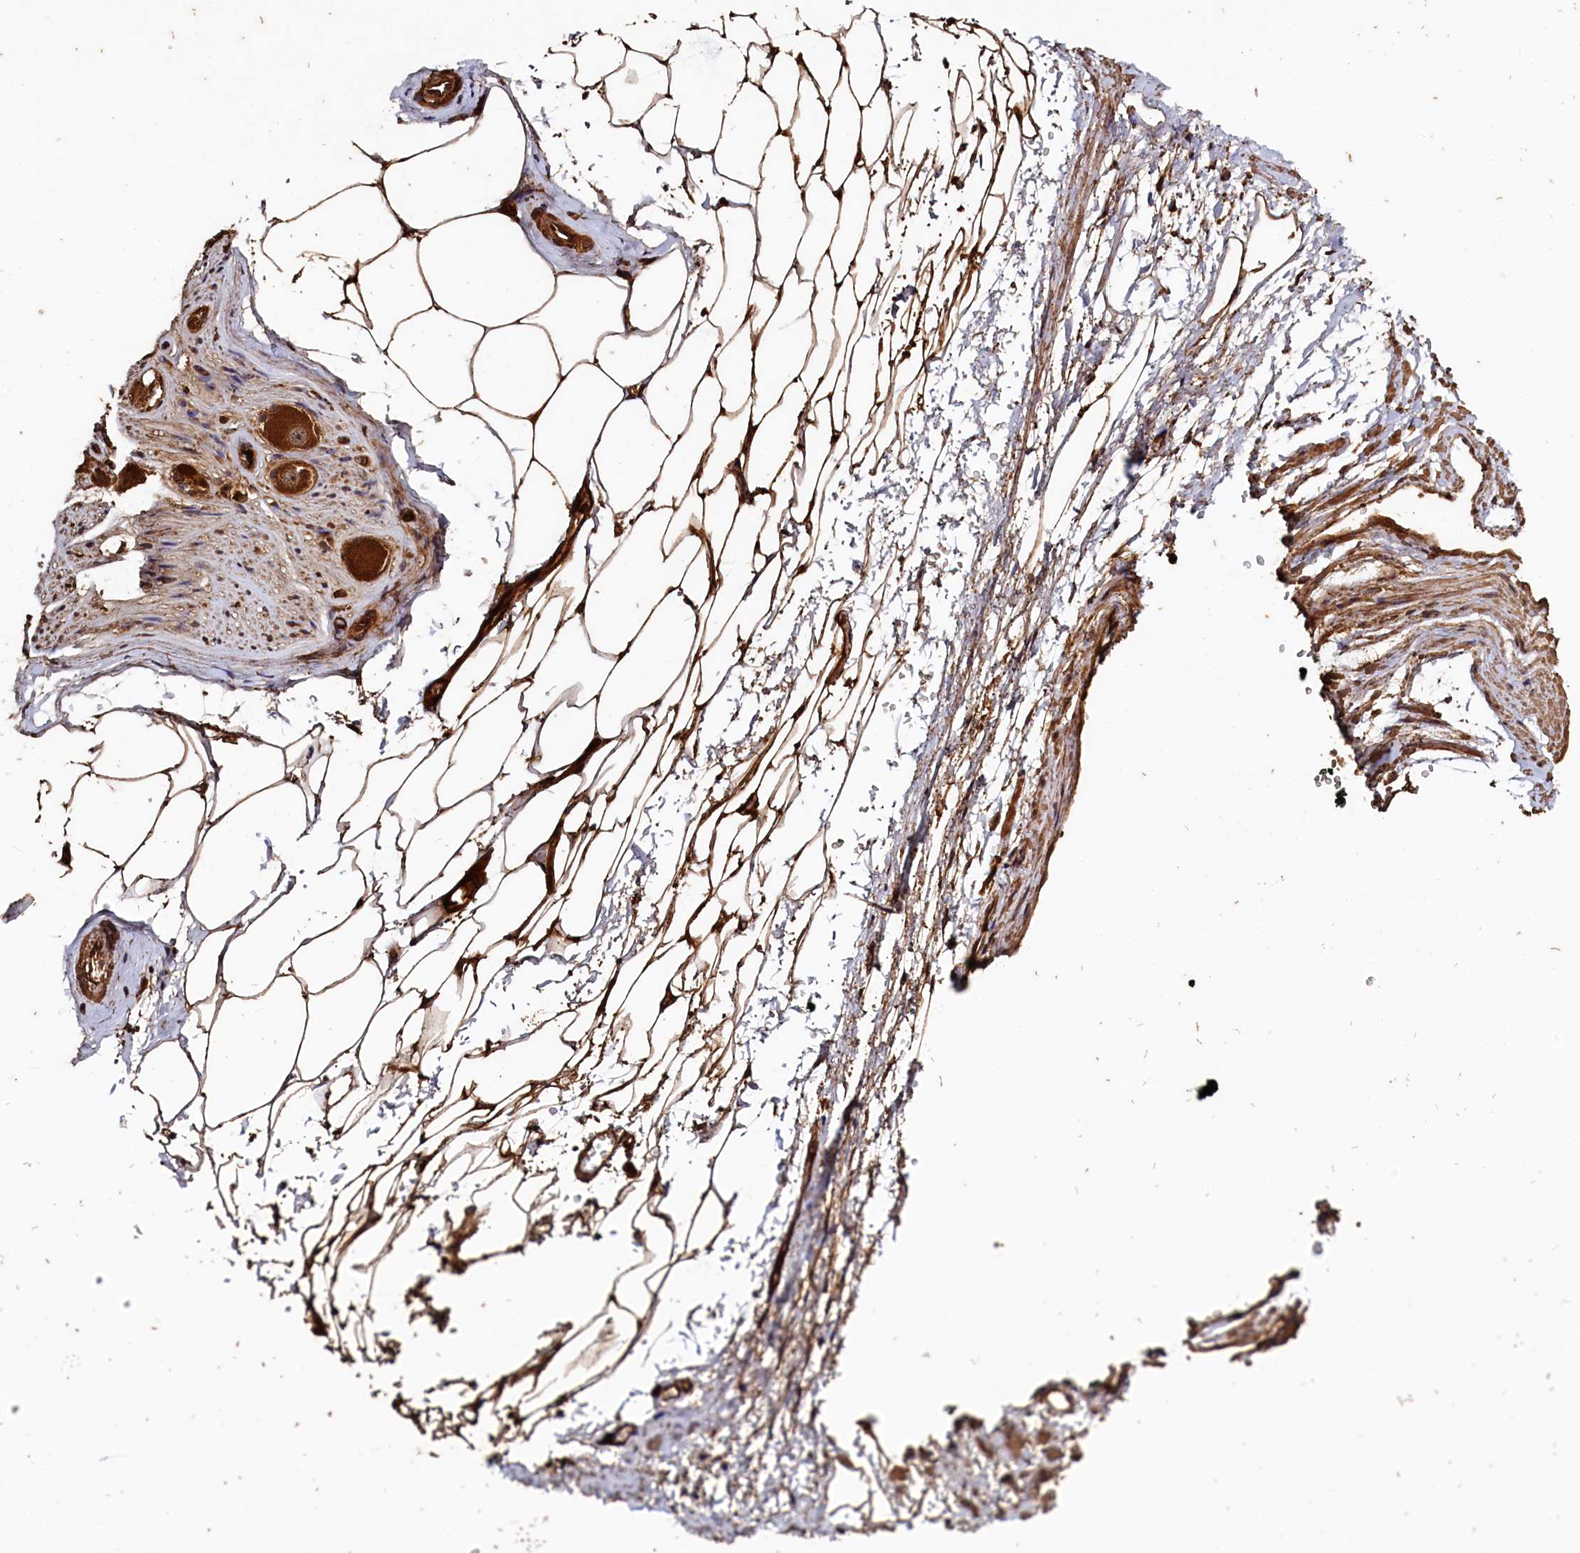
{"staining": {"intensity": "strong", "quantity": ">75%", "location": "cytoplasmic/membranous"}, "tissue": "adipose tissue", "cell_type": "Adipocytes", "image_type": "normal", "snomed": [{"axis": "morphology", "description": "Normal tissue, NOS"}, {"axis": "morphology", "description": "Adenocarcinoma, Low grade"}, {"axis": "topography", "description": "Prostate"}, {"axis": "topography", "description": "Peripheral nerve tissue"}], "caption": "An immunohistochemistry histopathology image of benign tissue is shown. Protein staining in brown shows strong cytoplasmic/membranous positivity in adipose tissue within adipocytes. (Brightfield microscopy of DAB IHC at high magnification).", "gene": "SNX33", "patient": {"sex": "male", "age": 63}}